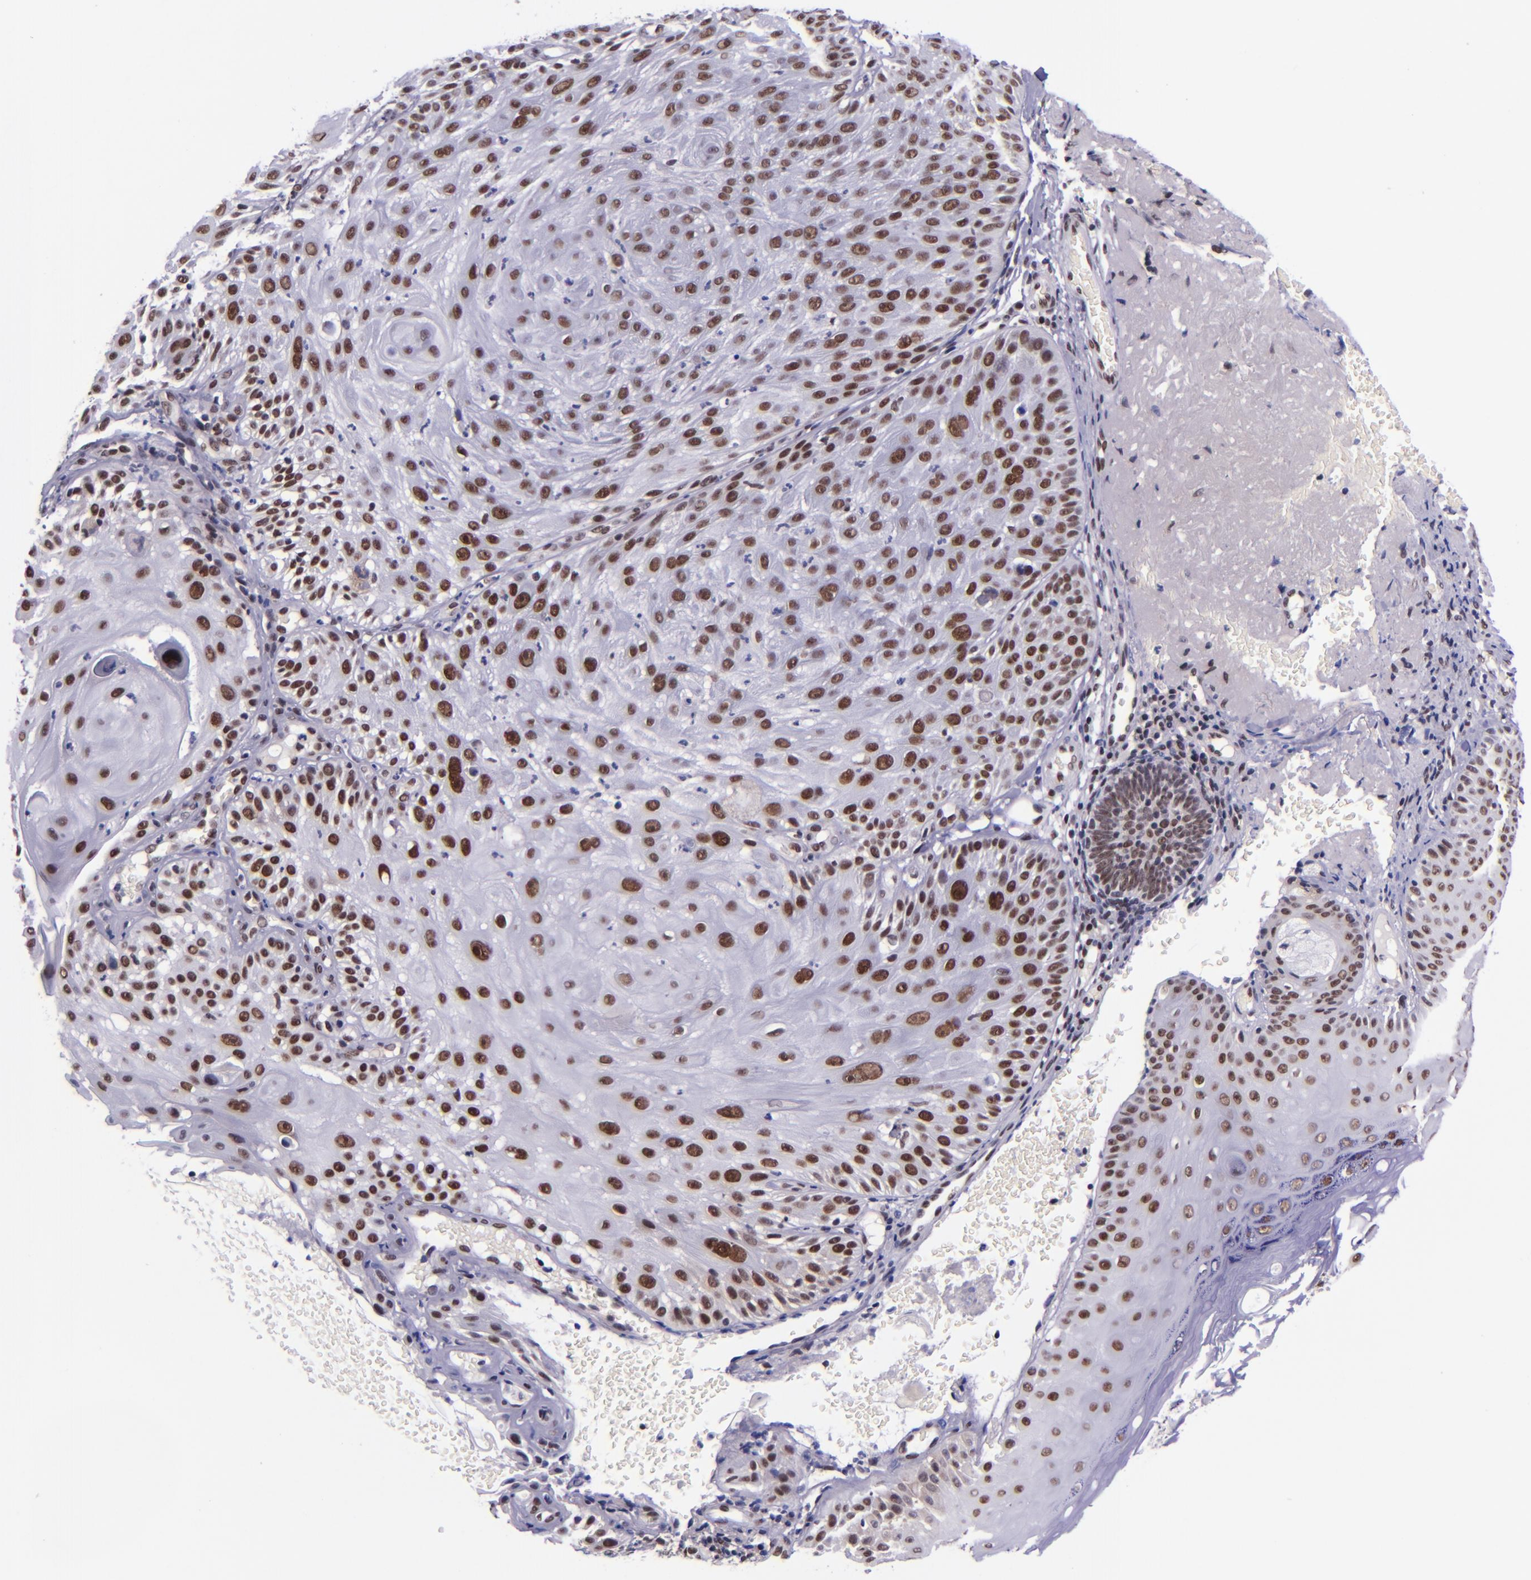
{"staining": {"intensity": "moderate", "quantity": ">75%", "location": "nuclear"}, "tissue": "skin cancer", "cell_type": "Tumor cells", "image_type": "cancer", "snomed": [{"axis": "morphology", "description": "Squamous cell carcinoma, NOS"}, {"axis": "topography", "description": "Skin"}], "caption": "Skin cancer stained for a protein (brown) reveals moderate nuclear positive positivity in about >75% of tumor cells.", "gene": "GPKOW", "patient": {"sex": "female", "age": 89}}